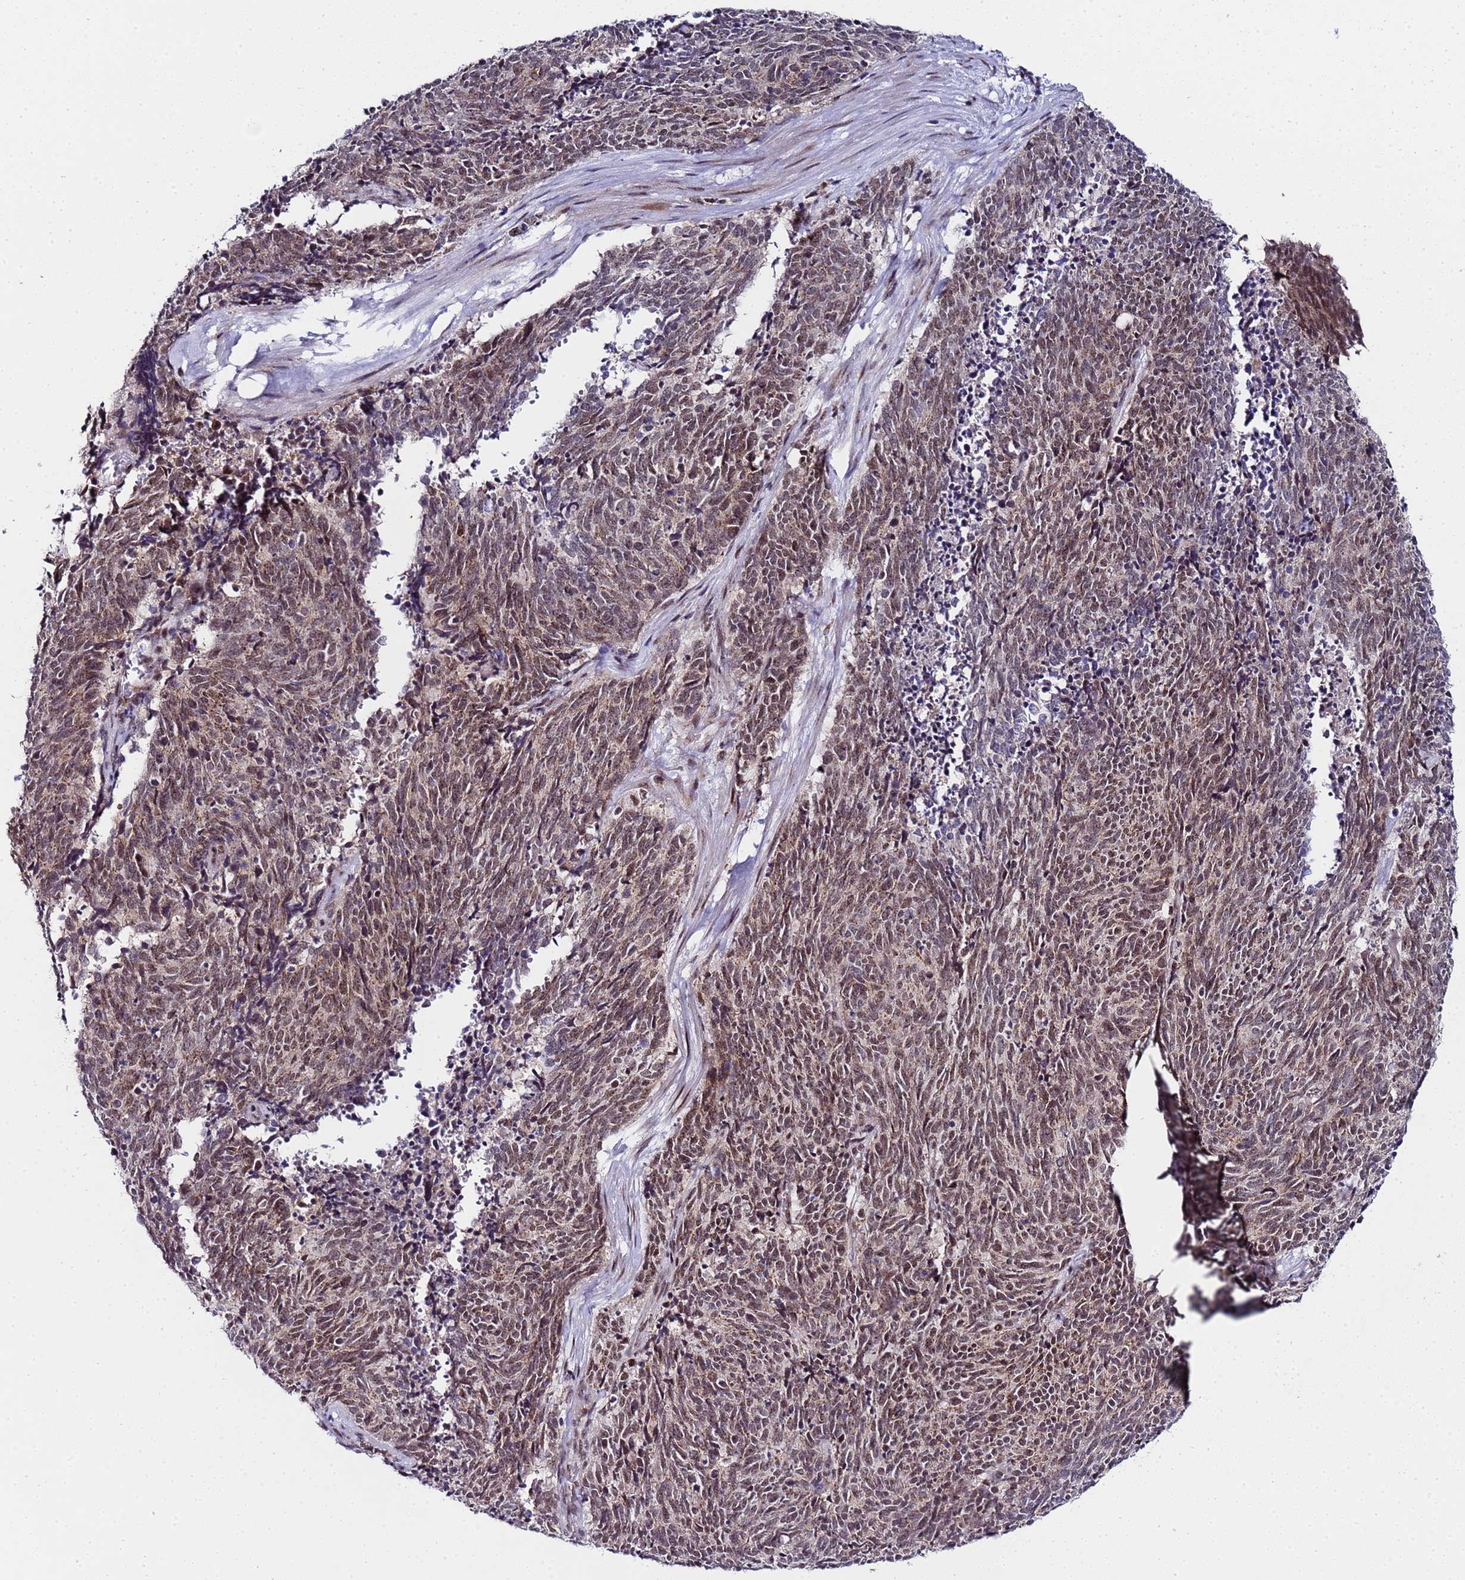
{"staining": {"intensity": "moderate", "quantity": ">75%", "location": "cytoplasmic/membranous,nuclear"}, "tissue": "cervical cancer", "cell_type": "Tumor cells", "image_type": "cancer", "snomed": [{"axis": "morphology", "description": "Squamous cell carcinoma, NOS"}, {"axis": "topography", "description": "Cervix"}], "caption": "The micrograph demonstrates staining of squamous cell carcinoma (cervical), revealing moderate cytoplasmic/membranous and nuclear protein expression (brown color) within tumor cells.", "gene": "C19orf47", "patient": {"sex": "female", "age": 29}}